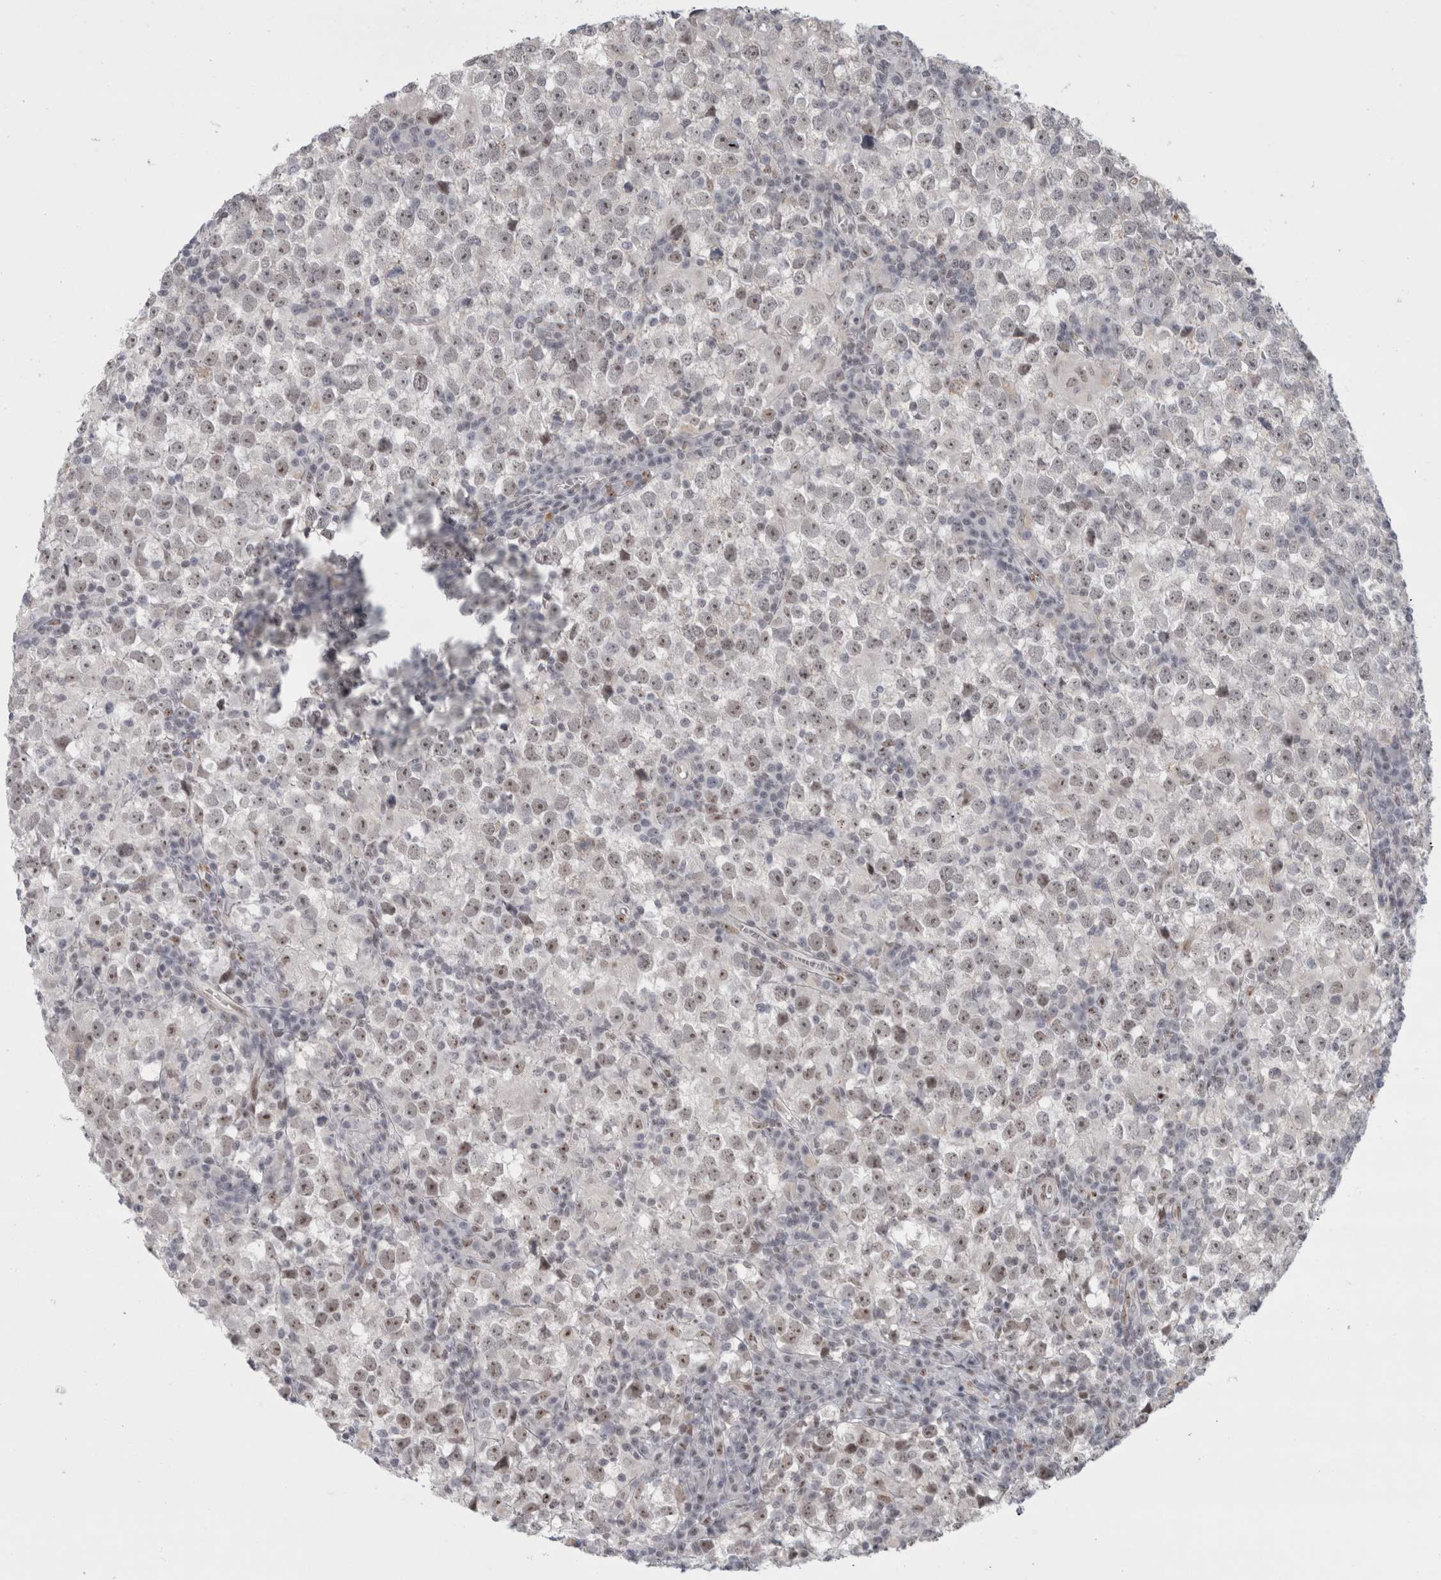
{"staining": {"intensity": "weak", "quantity": "<25%", "location": "nuclear"}, "tissue": "testis cancer", "cell_type": "Tumor cells", "image_type": "cancer", "snomed": [{"axis": "morphology", "description": "Seminoma, NOS"}, {"axis": "topography", "description": "Testis"}], "caption": "Photomicrograph shows no significant protein staining in tumor cells of seminoma (testis).", "gene": "SENP6", "patient": {"sex": "male", "age": 65}}